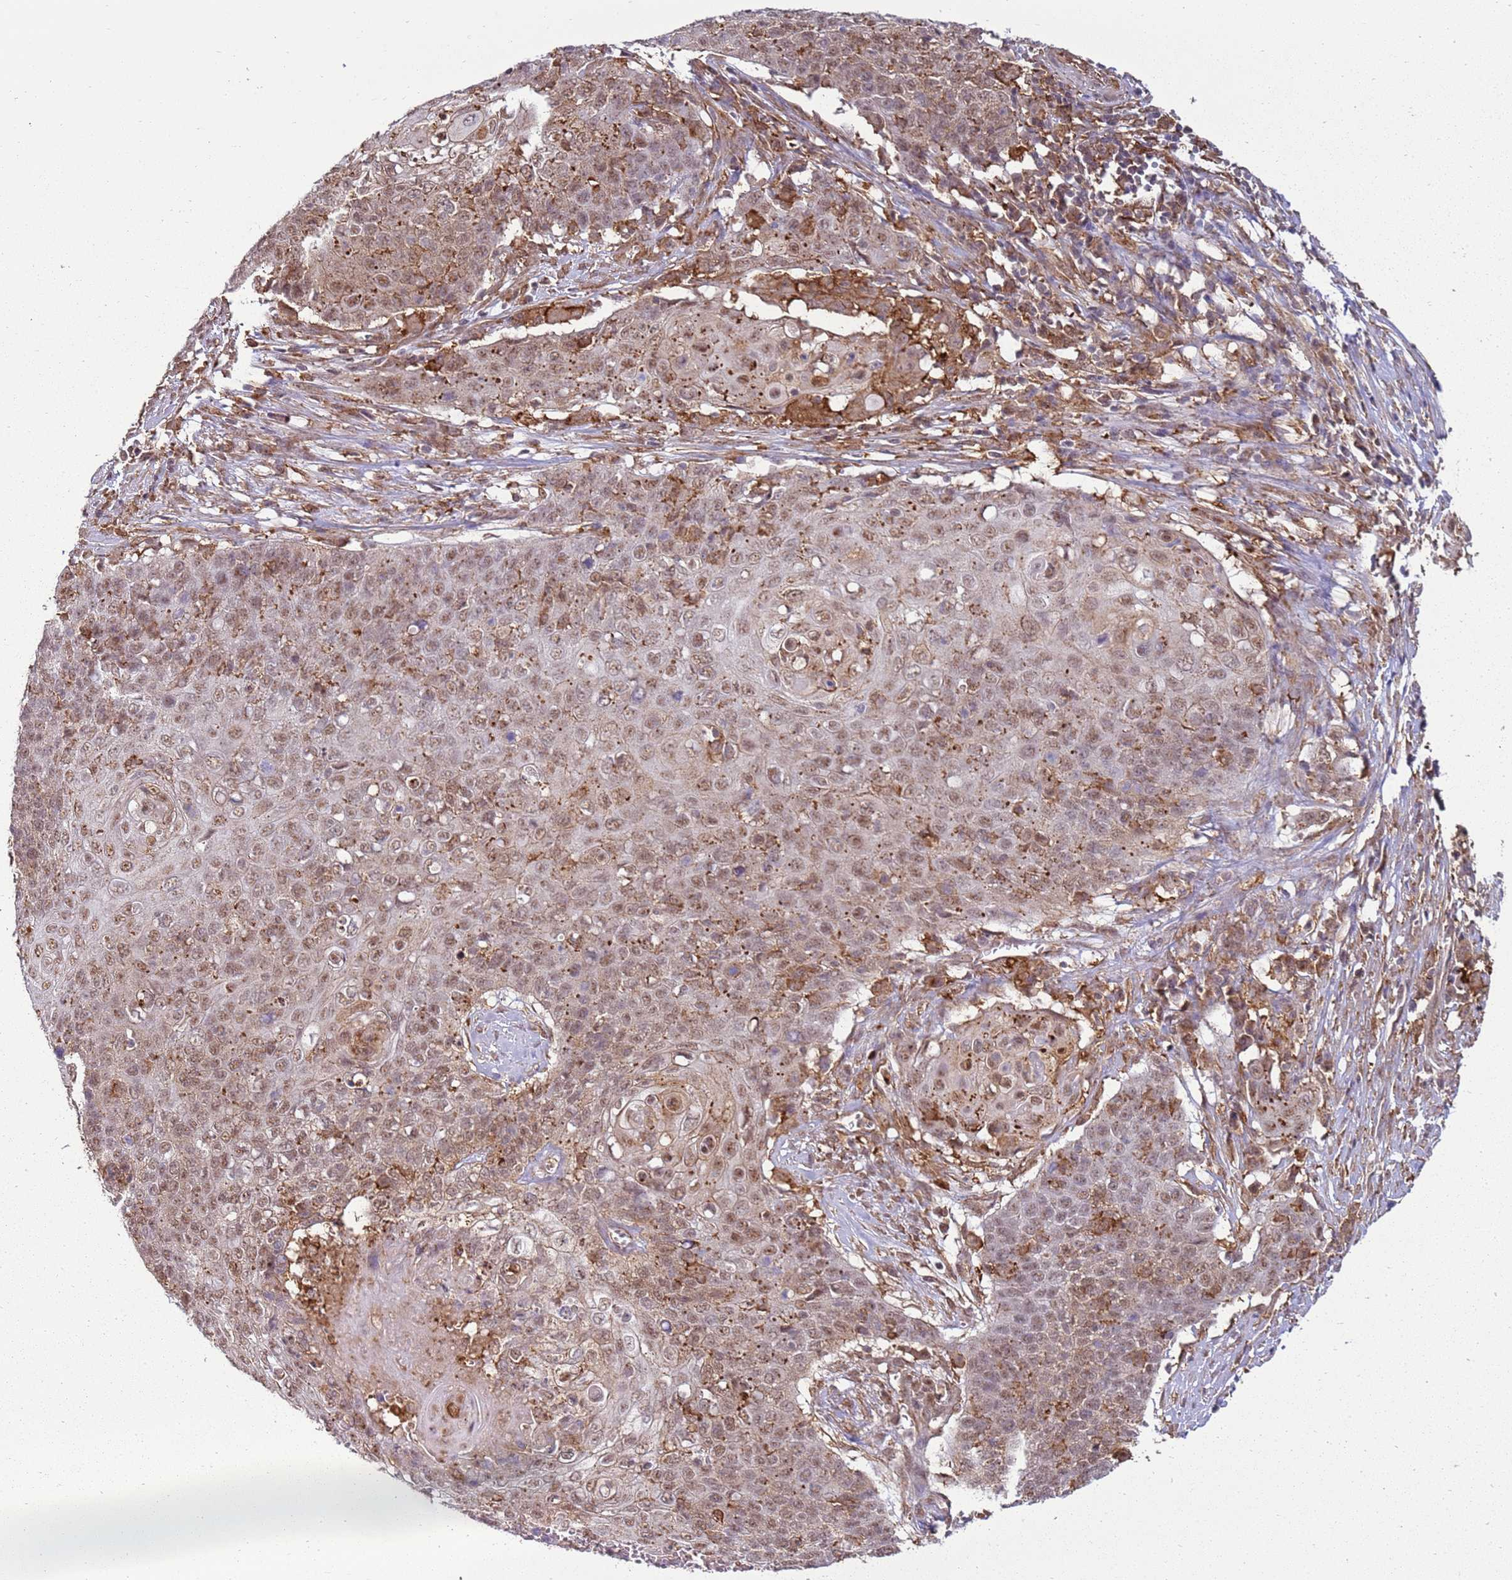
{"staining": {"intensity": "weak", "quantity": ">75%", "location": "cytoplasmic/membranous,nuclear"}, "tissue": "cervical cancer", "cell_type": "Tumor cells", "image_type": "cancer", "snomed": [{"axis": "morphology", "description": "Squamous cell carcinoma, NOS"}, {"axis": "topography", "description": "Cervix"}], "caption": "A low amount of weak cytoplasmic/membranous and nuclear expression is seen in approximately >75% of tumor cells in squamous cell carcinoma (cervical) tissue.", "gene": "GABRE", "patient": {"sex": "female", "age": 39}}